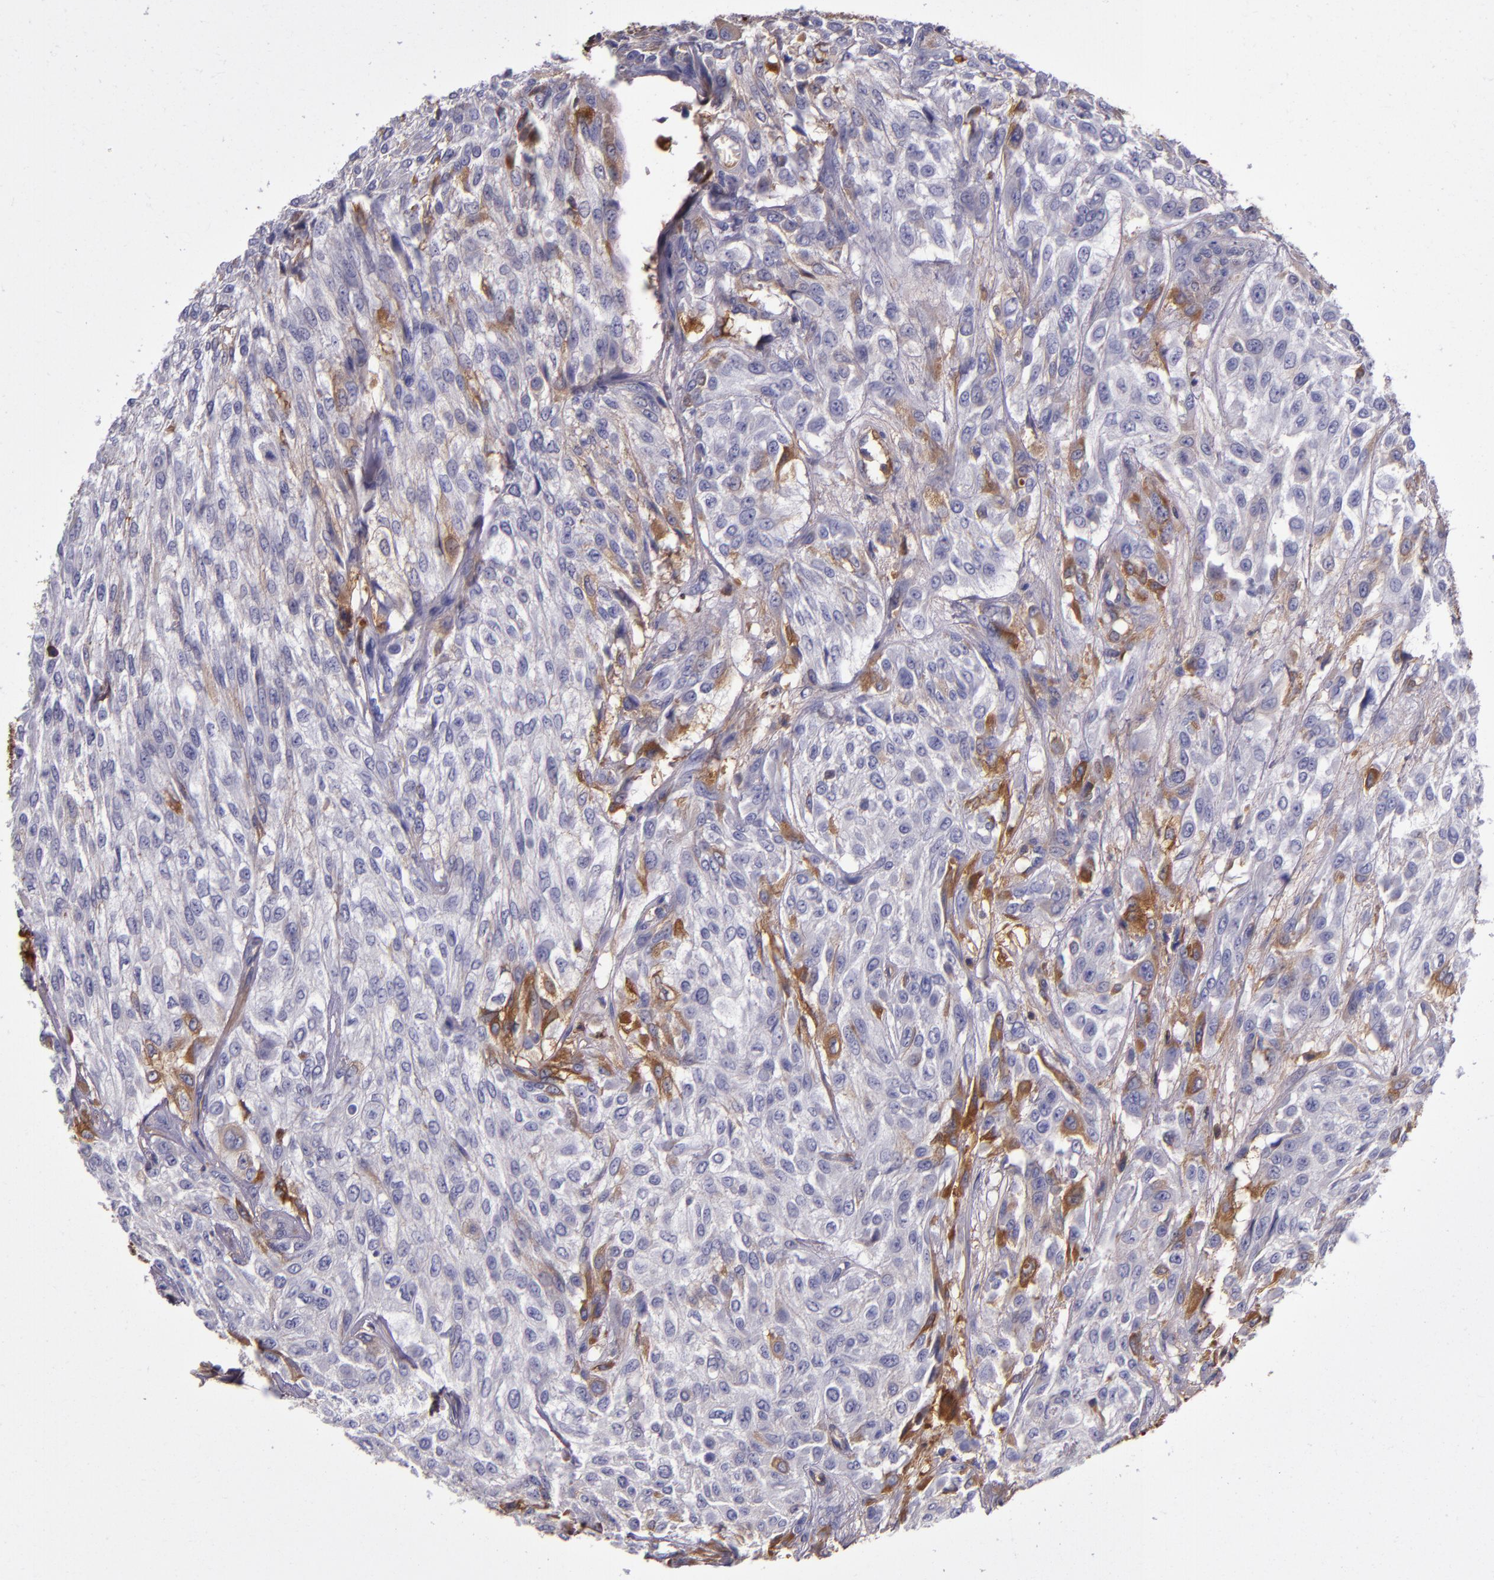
{"staining": {"intensity": "moderate", "quantity": "<25%", "location": "cytoplasmic/membranous"}, "tissue": "urothelial cancer", "cell_type": "Tumor cells", "image_type": "cancer", "snomed": [{"axis": "morphology", "description": "Urothelial carcinoma, High grade"}, {"axis": "topography", "description": "Urinary bladder"}], "caption": "The image shows immunohistochemical staining of high-grade urothelial carcinoma. There is moderate cytoplasmic/membranous positivity is appreciated in approximately <25% of tumor cells. (brown staining indicates protein expression, while blue staining denotes nuclei).", "gene": "CLEC3B", "patient": {"sex": "male", "age": 57}}